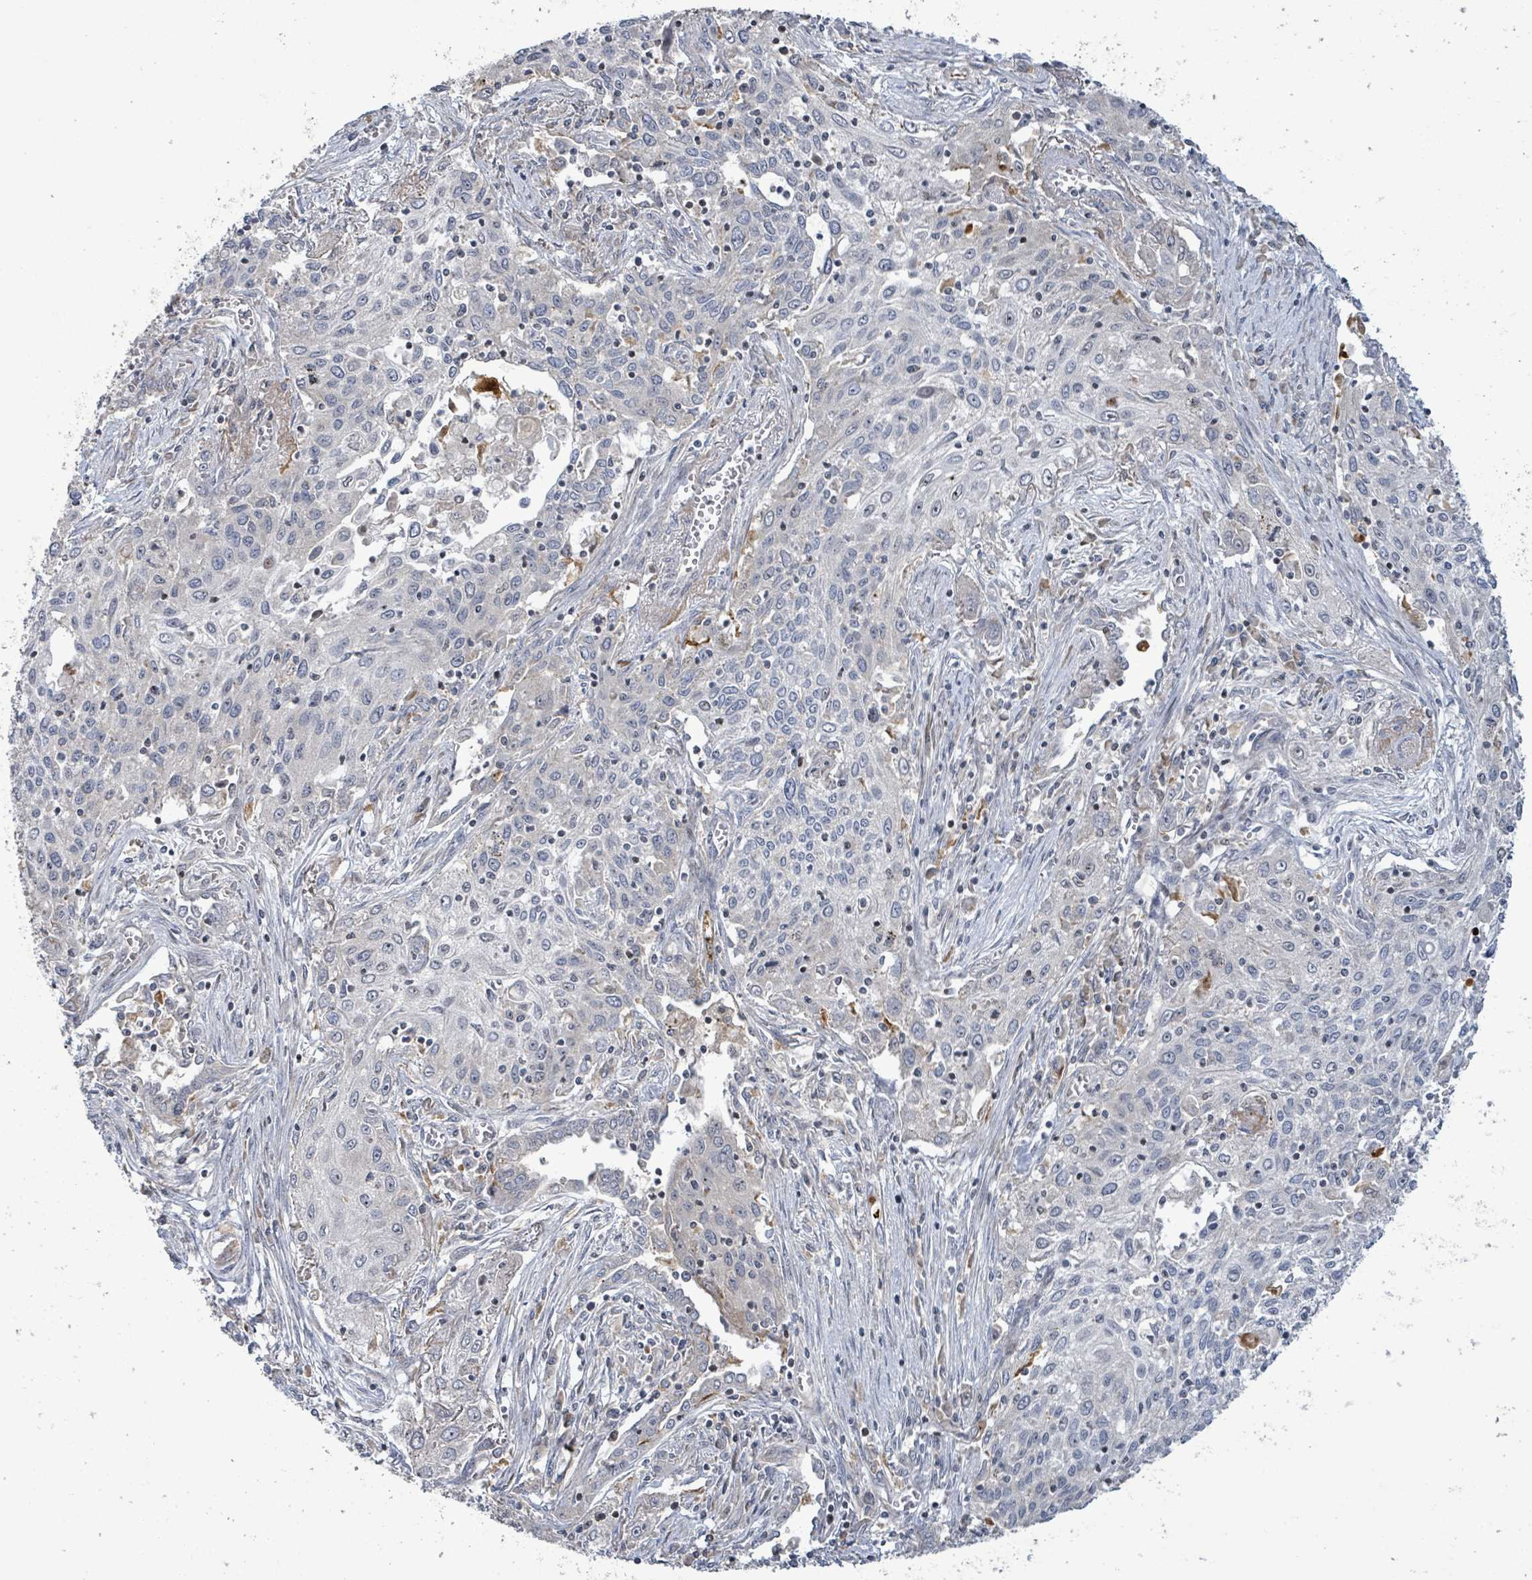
{"staining": {"intensity": "negative", "quantity": "none", "location": "none"}, "tissue": "lung cancer", "cell_type": "Tumor cells", "image_type": "cancer", "snomed": [{"axis": "morphology", "description": "Squamous cell carcinoma, NOS"}, {"axis": "topography", "description": "Lung"}], "caption": "Immunohistochemistry image of lung cancer (squamous cell carcinoma) stained for a protein (brown), which exhibits no positivity in tumor cells.", "gene": "LILRA4", "patient": {"sex": "female", "age": 69}}